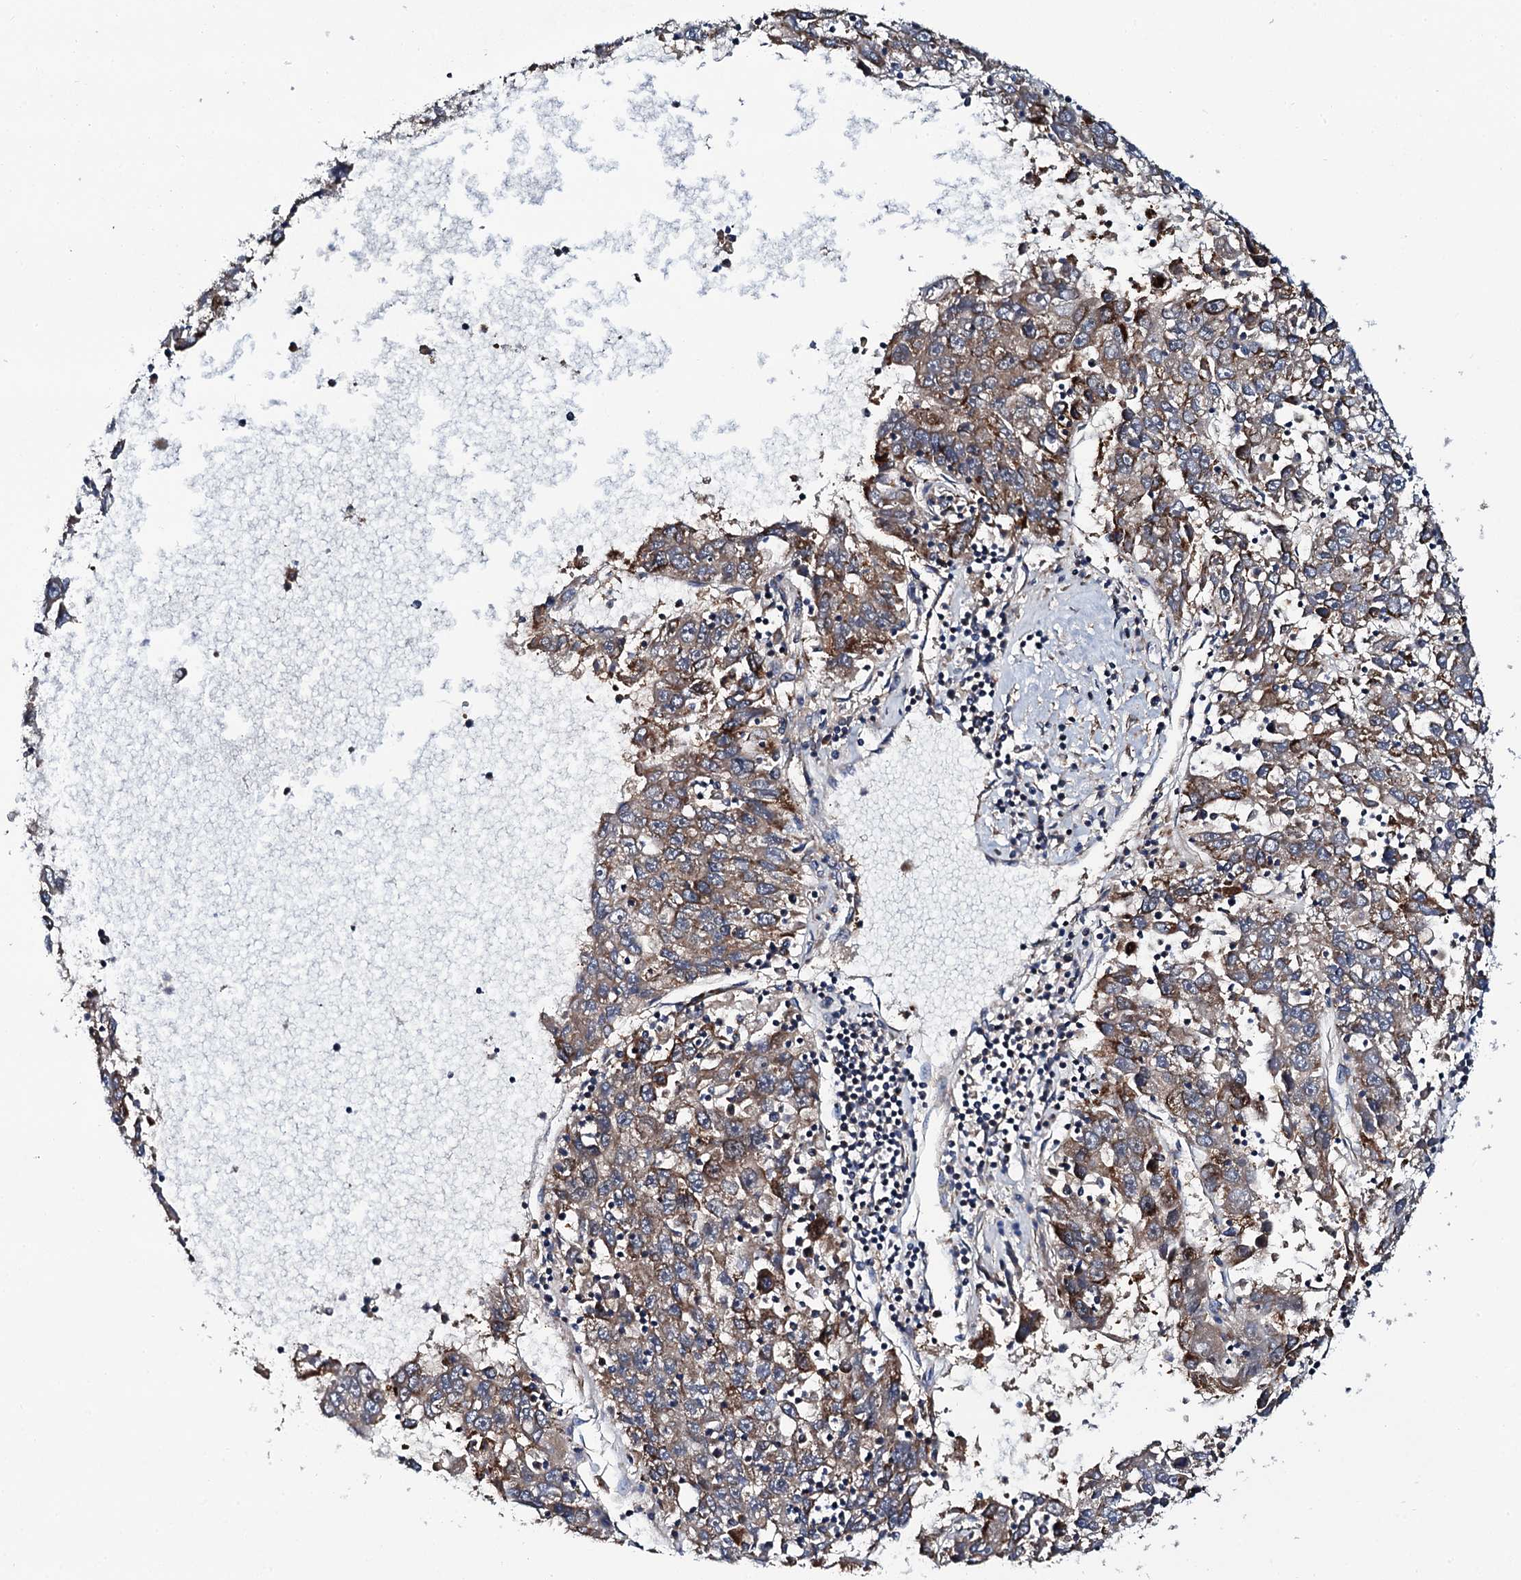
{"staining": {"intensity": "moderate", "quantity": ">75%", "location": "cytoplasmic/membranous"}, "tissue": "liver cancer", "cell_type": "Tumor cells", "image_type": "cancer", "snomed": [{"axis": "morphology", "description": "Carcinoma, Hepatocellular, NOS"}, {"axis": "topography", "description": "Liver"}], "caption": "Liver cancer (hepatocellular carcinoma) stained with a protein marker exhibits moderate staining in tumor cells.", "gene": "NEK1", "patient": {"sex": "male", "age": 49}}